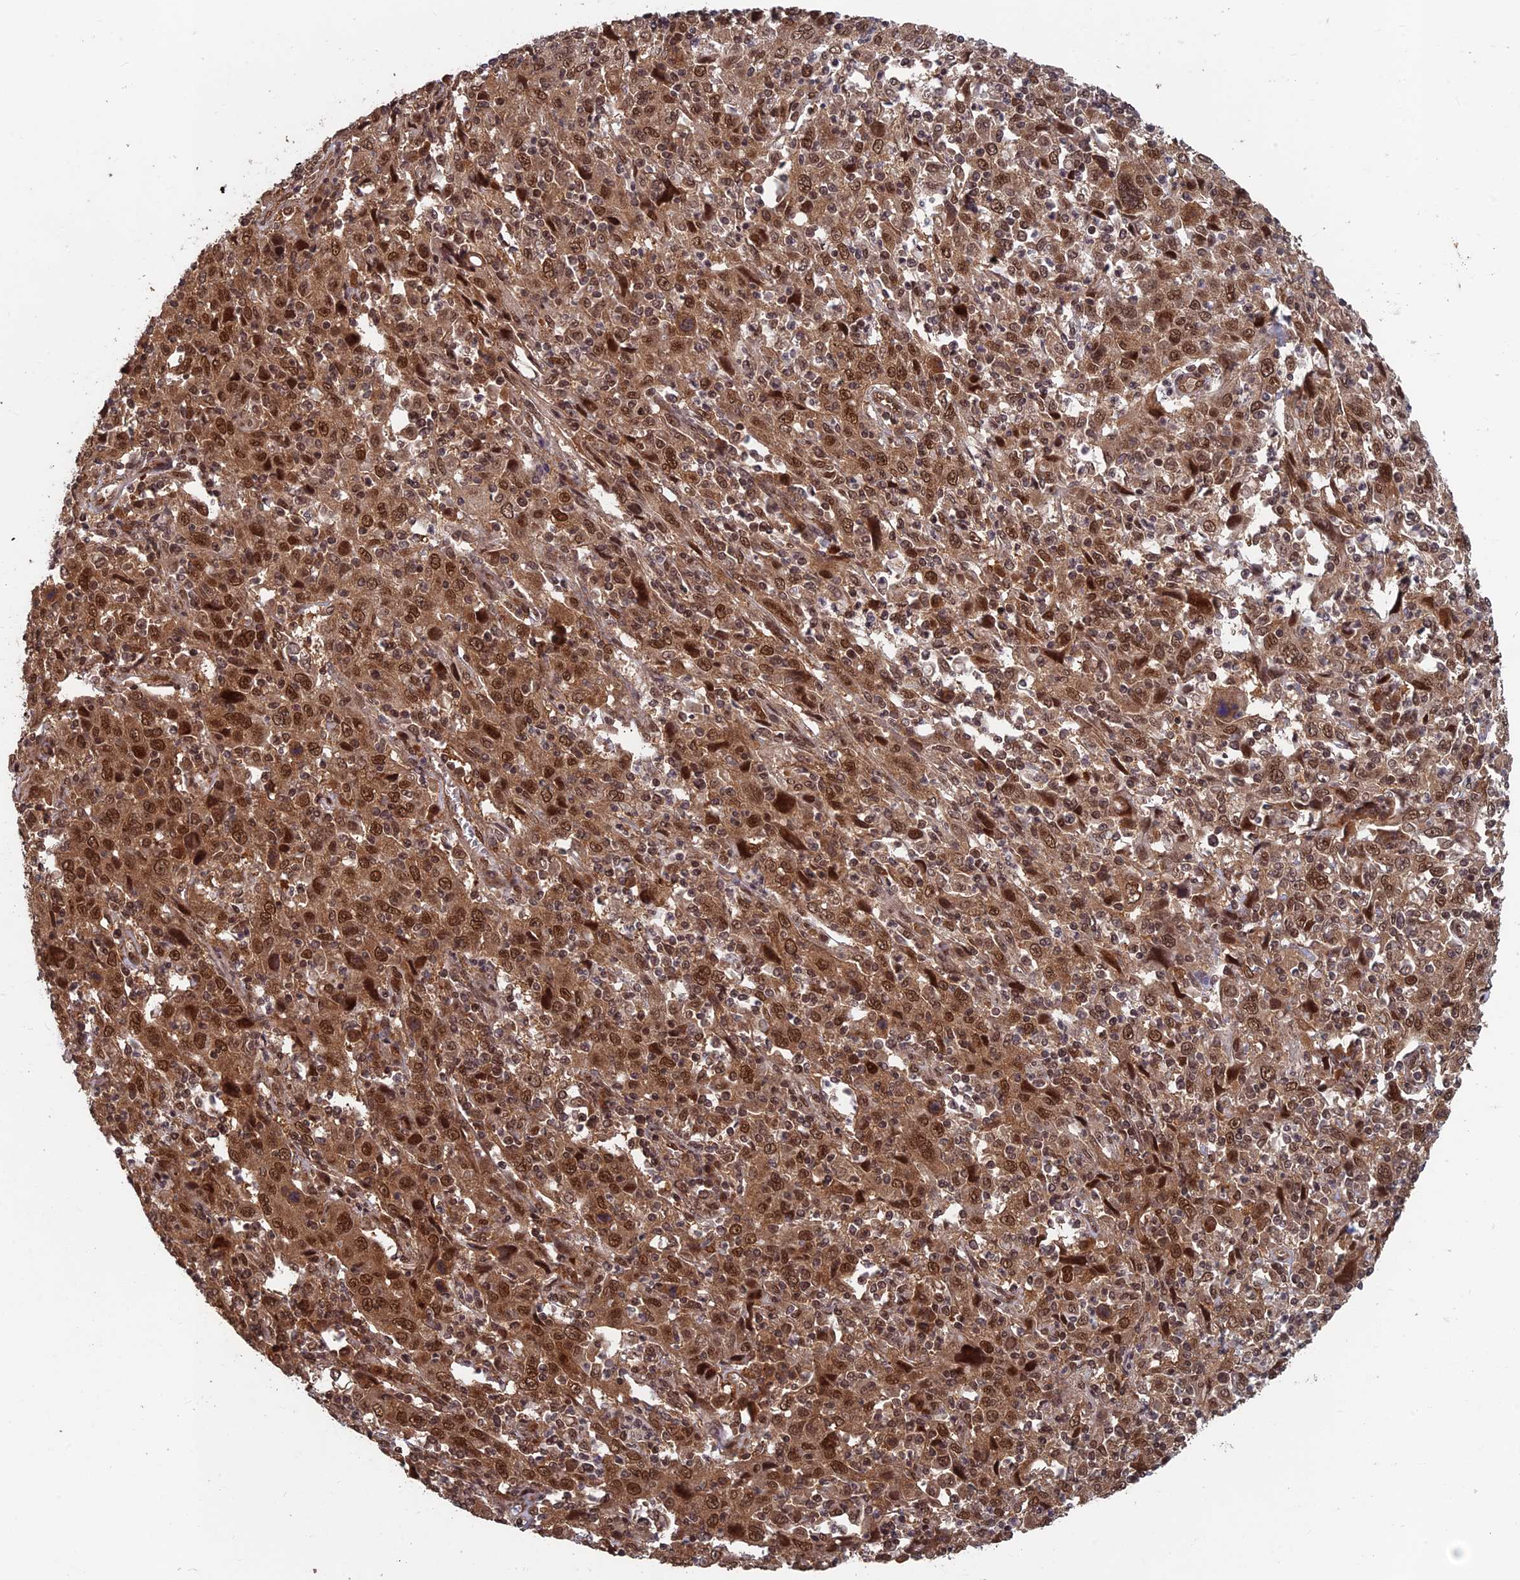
{"staining": {"intensity": "moderate", "quantity": ">75%", "location": "cytoplasmic/membranous,nuclear"}, "tissue": "cervical cancer", "cell_type": "Tumor cells", "image_type": "cancer", "snomed": [{"axis": "morphology", "description": "Squamous cell carcinoma, NOS"}, {"axis": "topography", "description": "Cervix"}], "caption": "Protein staining by immunohistochemistry (IHC) exhibits moderate cytoplasmic/membranous and nuclear staining in about >75% of tumor cells in squamous cell carcinoma (cervical).", "gene": "FAM53C", "patient": {"sex": "female", "age": 46}}